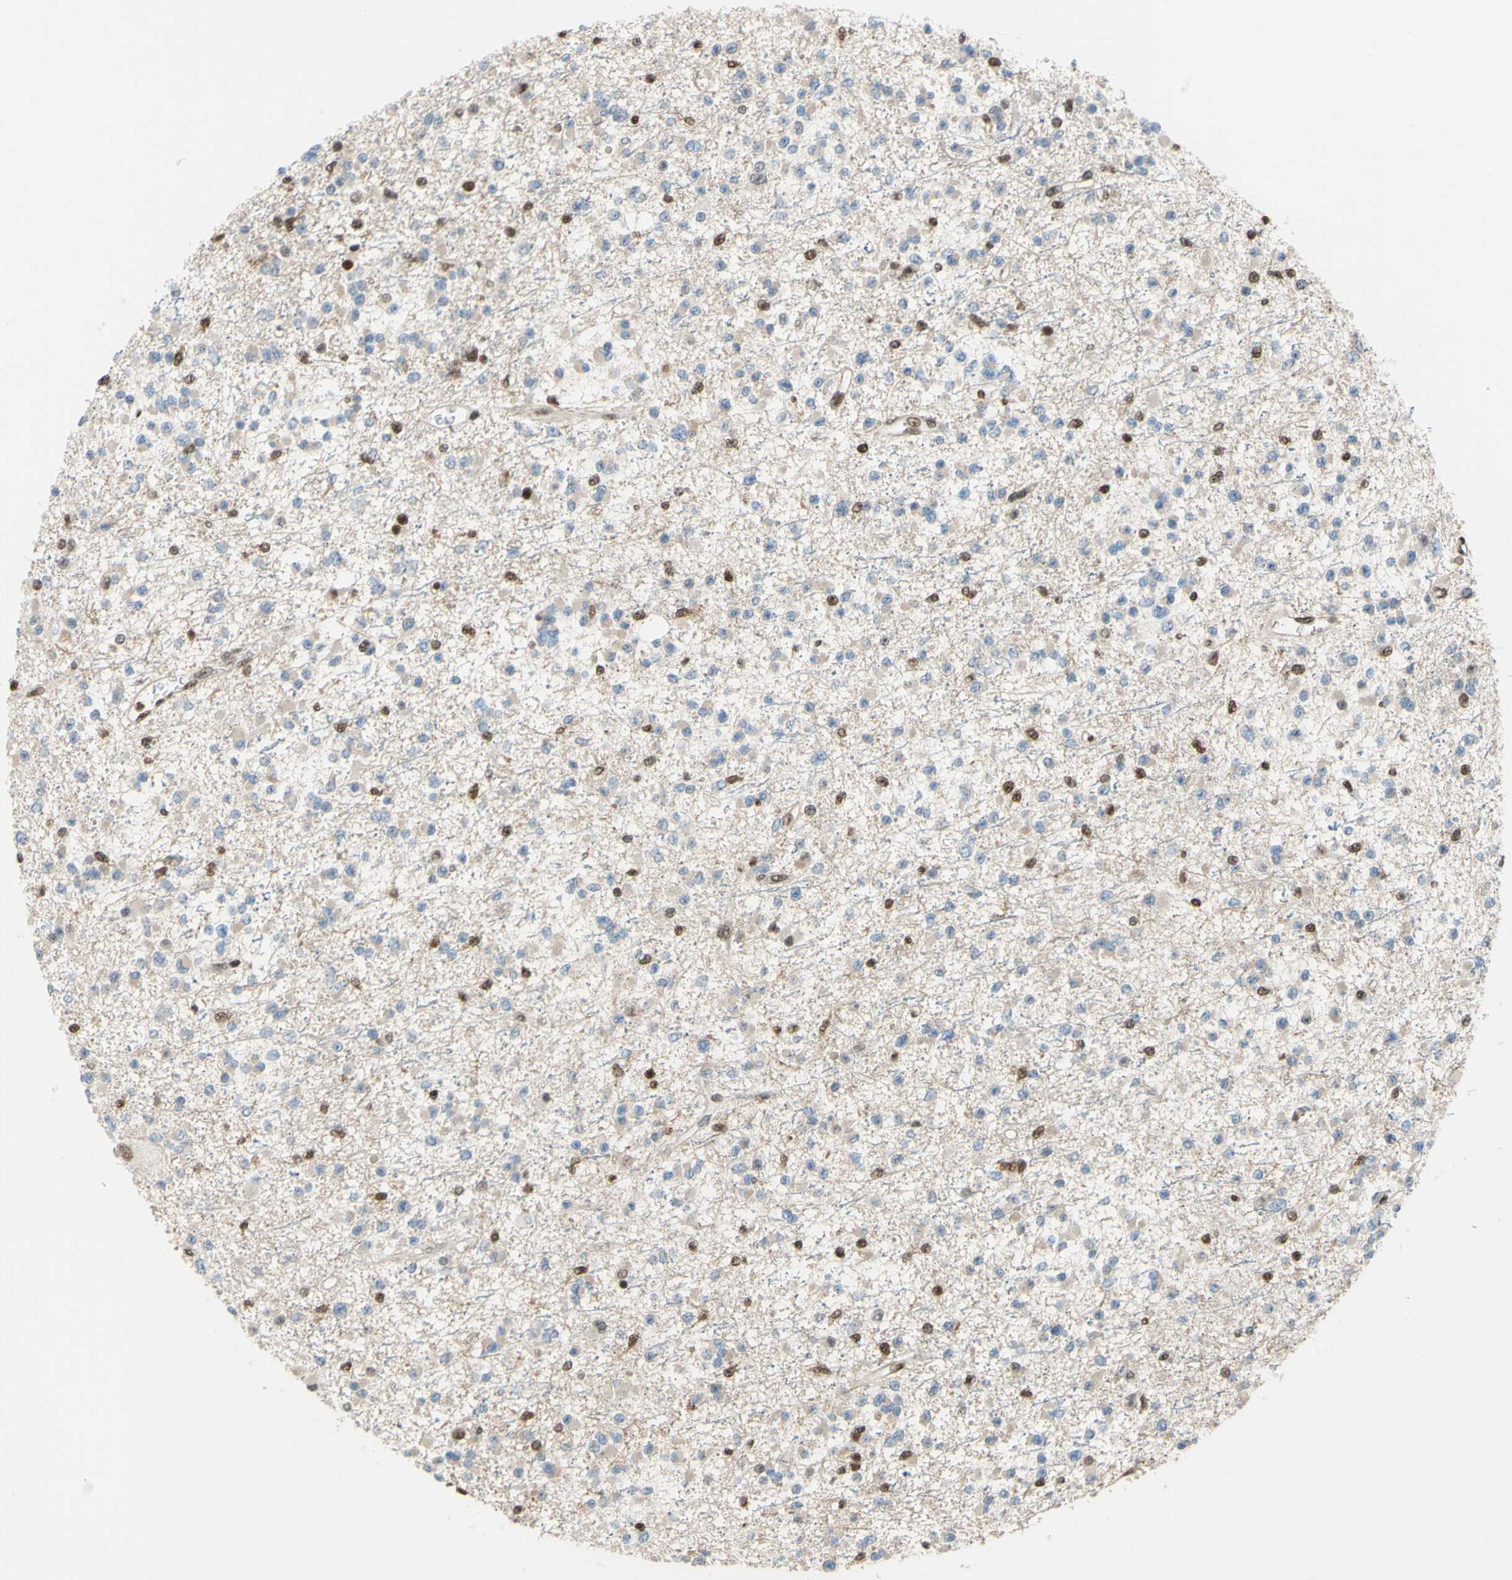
{"staining": {"intensity": "moderate", "quantity": "25%-75%", "location": "nuclear"}, "tissue": "glioma", "cell_type": "Tumor cells", "image_type": "cancer", "snomed": [{"axis": "morphology", "description": "Glioma, malignant, Low grade"}, {"axis": "topography", "description": "Brain"}], "caption": "Immunohistochemistry of glioma exhibits medium levels of moderate nuclear staining in about 25%-75% of tumor cells. Nuclei are stained in blue.", "gene": "FKBP5", "patient": {"sex": "female", "age": 22}}